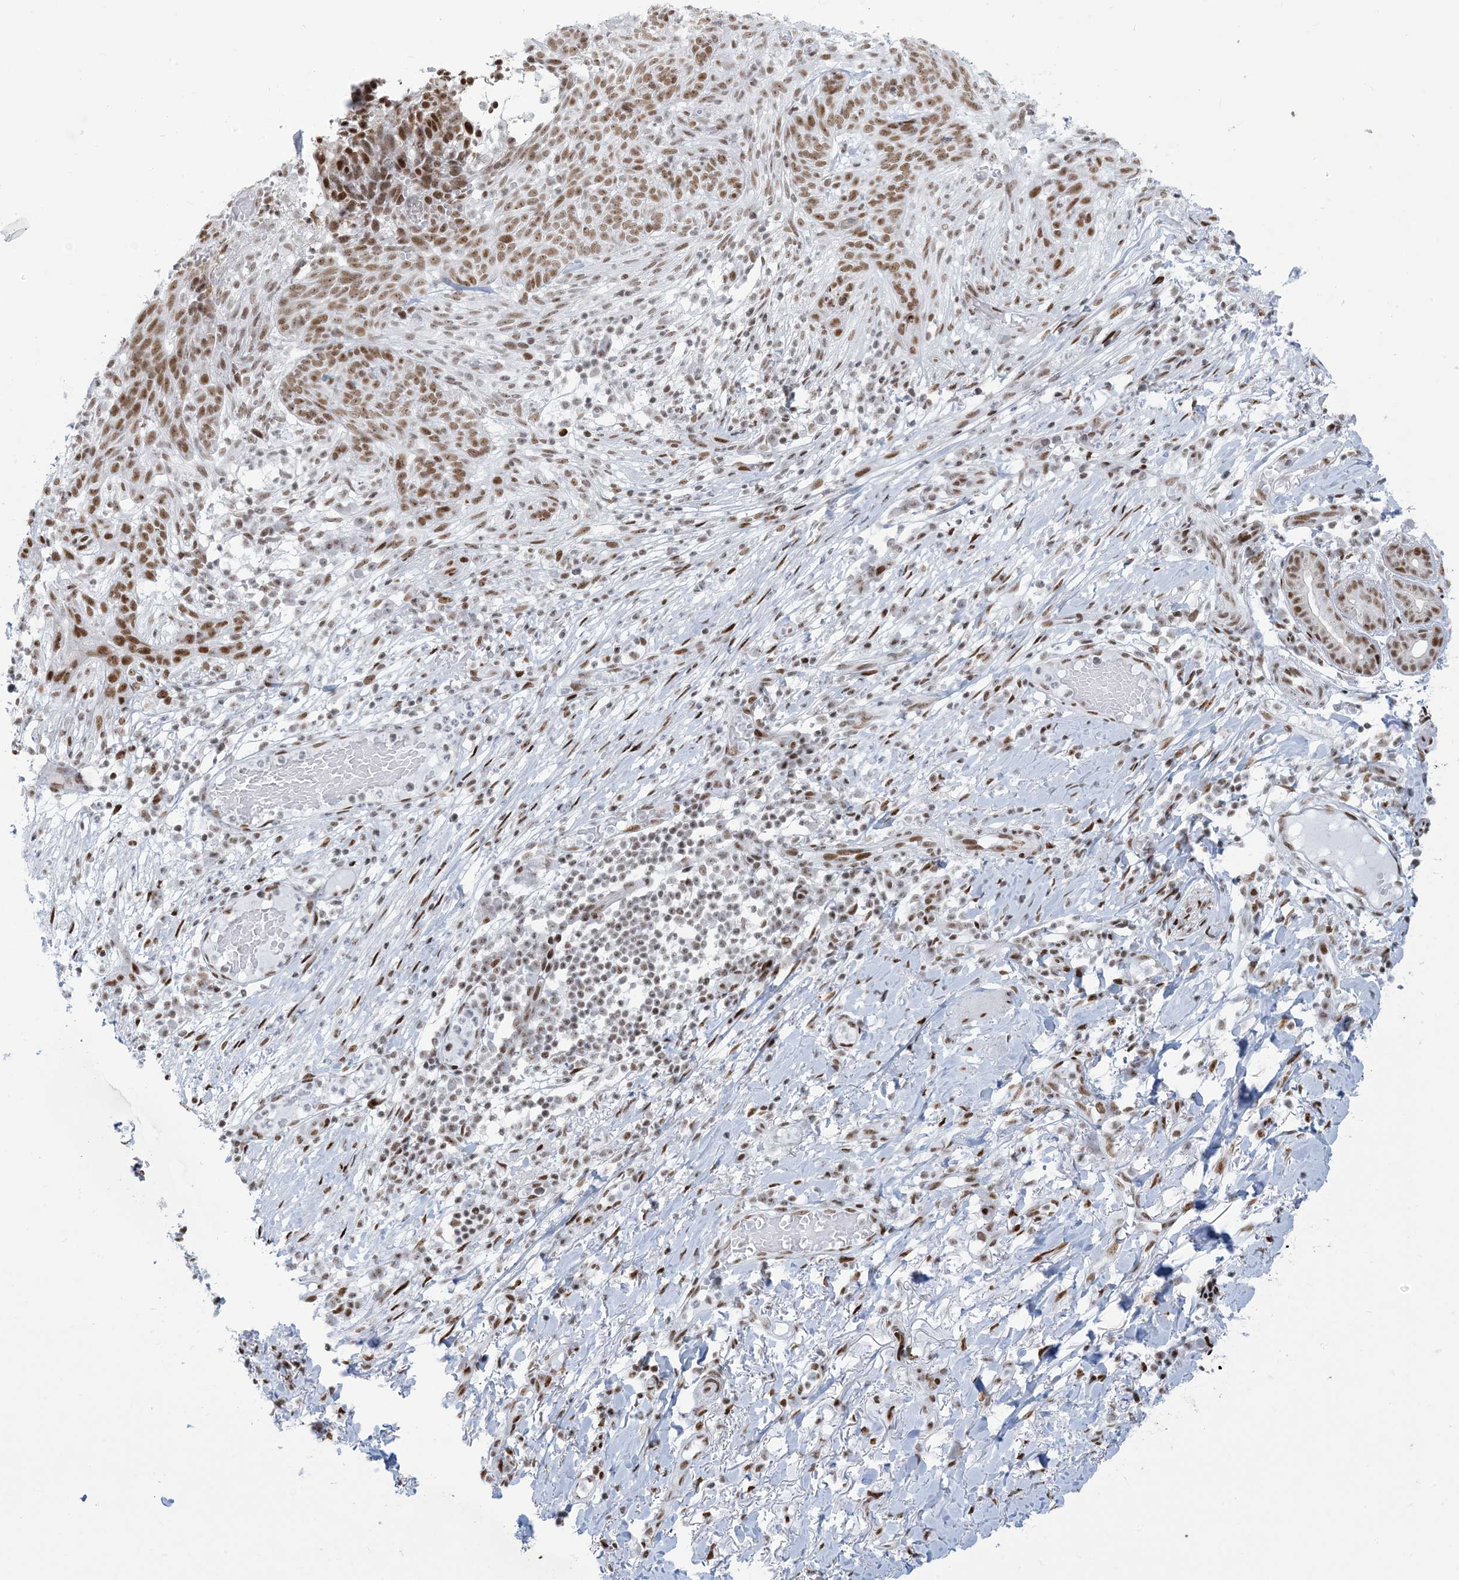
{"staining": {"intensity": "moderate", "quantity": ">75%", "location": "nuclear"}, "tissue": "skin cancer", "cell_type": "Tumor cells", "image_type": "cancer", "snomed": [{"axis": "morphology", "description": "Normal tissue, NOS"}, {"axis": "morphology", "description": "Basal cell carcinoma"}, {"axis": "topography", "description": "Skin"}], "caption": "Protein analysis of skin cancer tissue displays moderate nuclear positivity in approximately >75% of tumor cells.", "gene": "STAG1", "patient": {"sex": "male", "age": 64}}